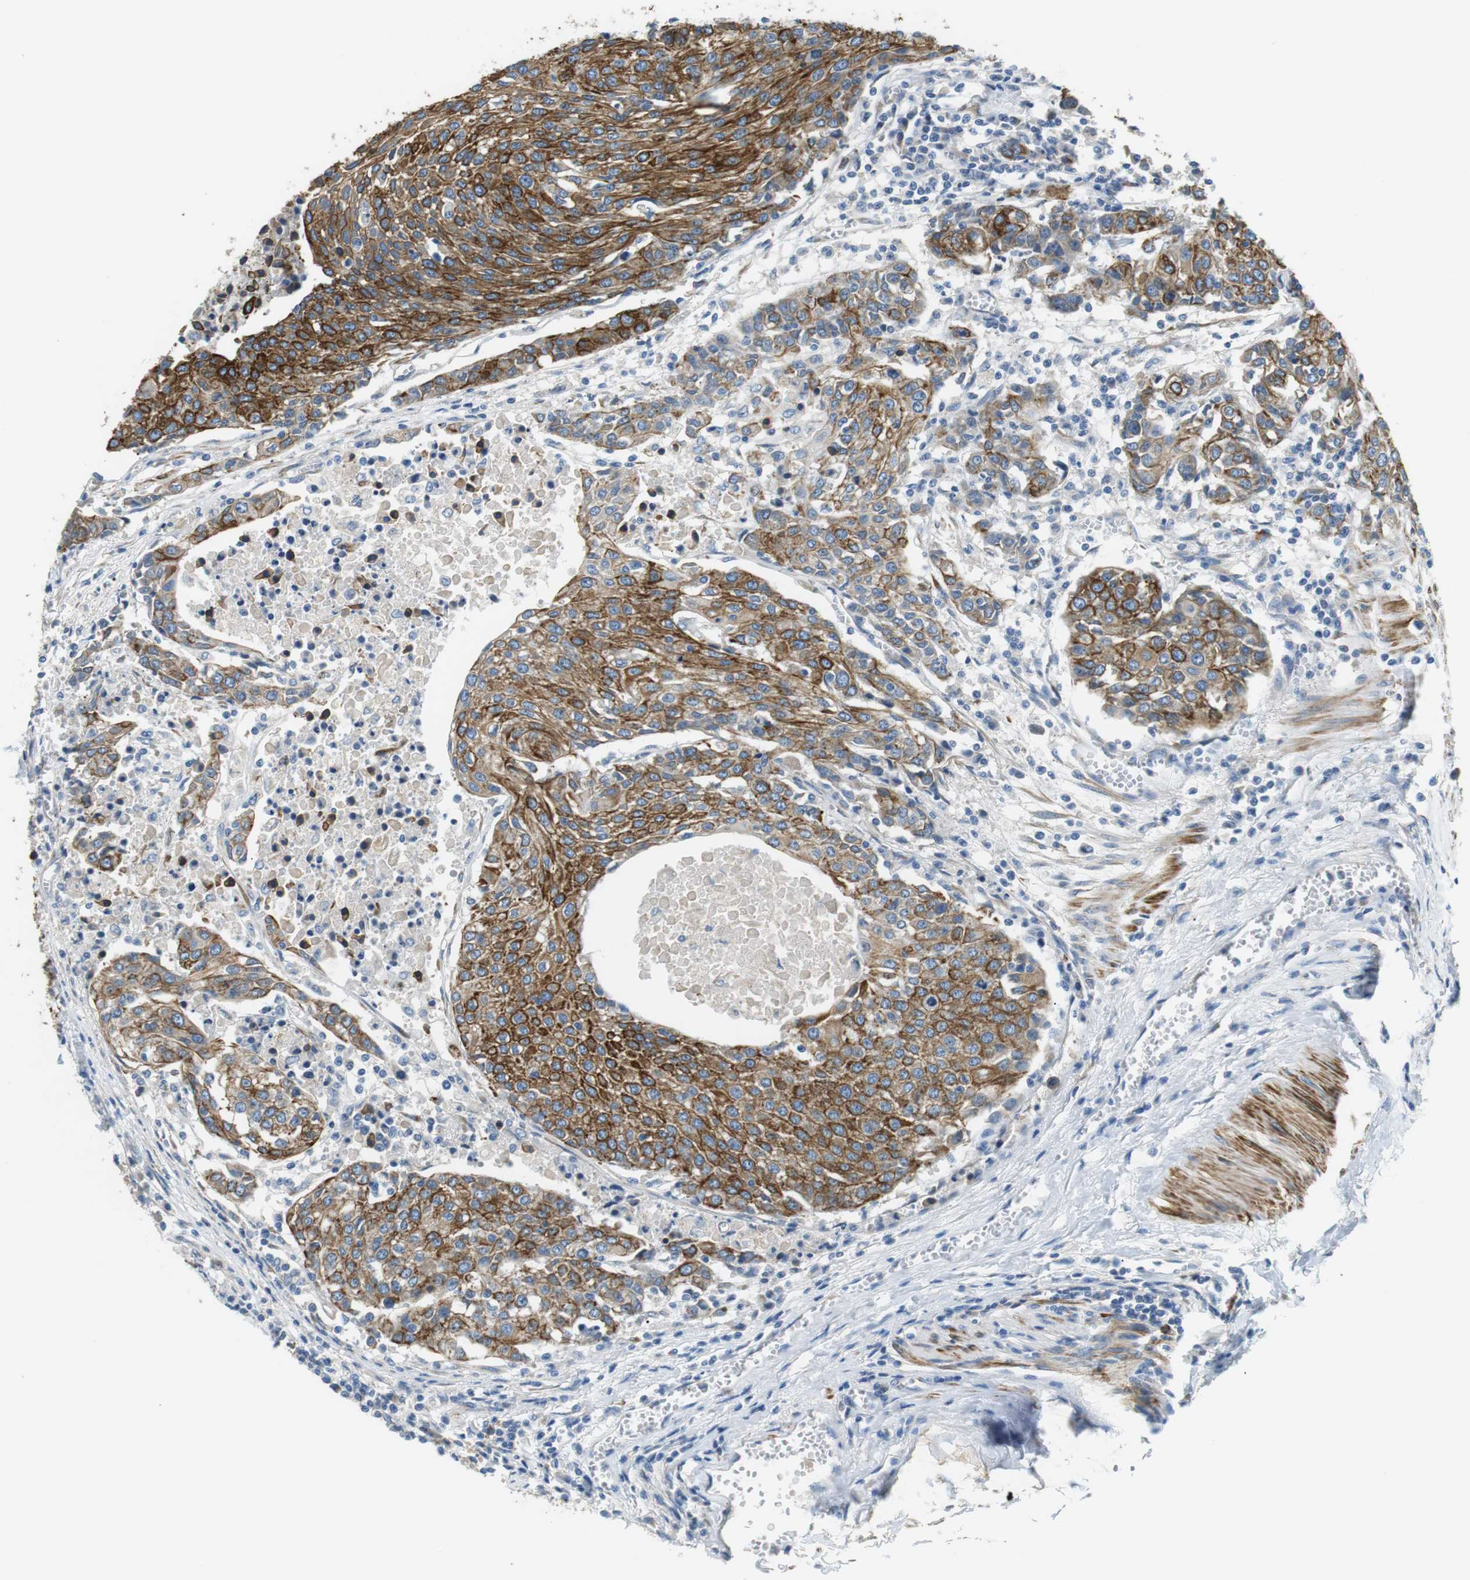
{"staining": {"intensity": "moderate", "quantity": ">75%", "location": "cytoplasmic/membranous"}, "tissue": "urothelial cancer", "cell_type": "Tumor cells", "image_type": "cancer", "snomed": [{"axis": "morphology", "description": "Urothelial carcinoma, High grade"}, {"axis": "topography", "description": "Urinary bladder"}], "caption": "This micrograph displays immunohistochemistry (IHC) staining of human urothelial carcinoma (high-grade), with medium moderate cytoplasmic/membranous staining in about >75% of tumor cells.", "gene": "UNC5CL", "patient": {"sex": "female", "age": 85}}